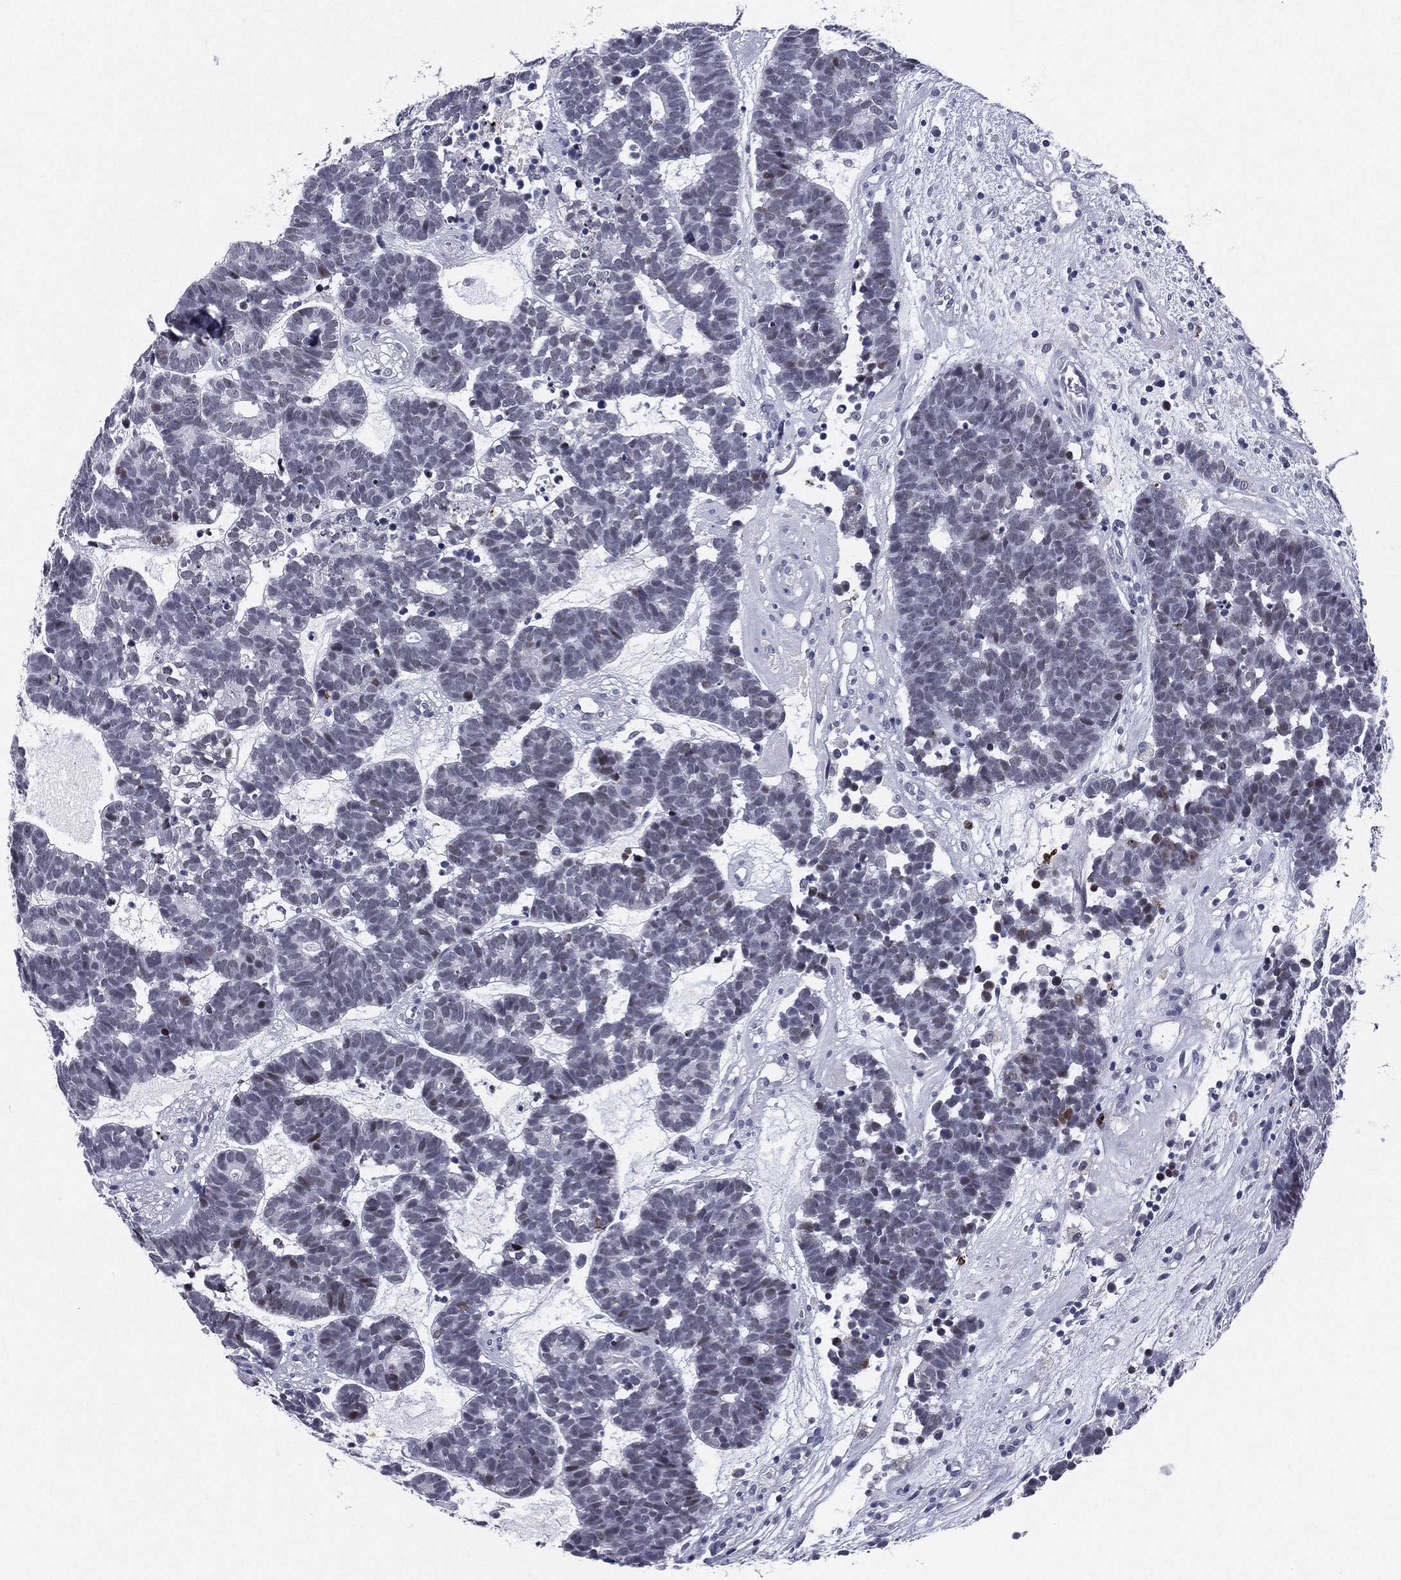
{"staining": {"intensity": "negative", "quantity": "none", "location": "none"}, "tissue": "head and neck cancer", "cell_type": "Tumor cells", "image_type": "cancer", "snomed": [{"axis": "morphology", "description": "Adenocarcinoma, NOS"}, {"axis": "topography", "description": "Head-Neck"}], "caption": "Immunohistochemistry histopathology image of human head and neck cancer stained for a protein (brown), which reveals no expression in tumor cells. Nuclei are stained in blue.", "gene": "HLA-DOA", "patient": {"sex": "female", "age": 81}}